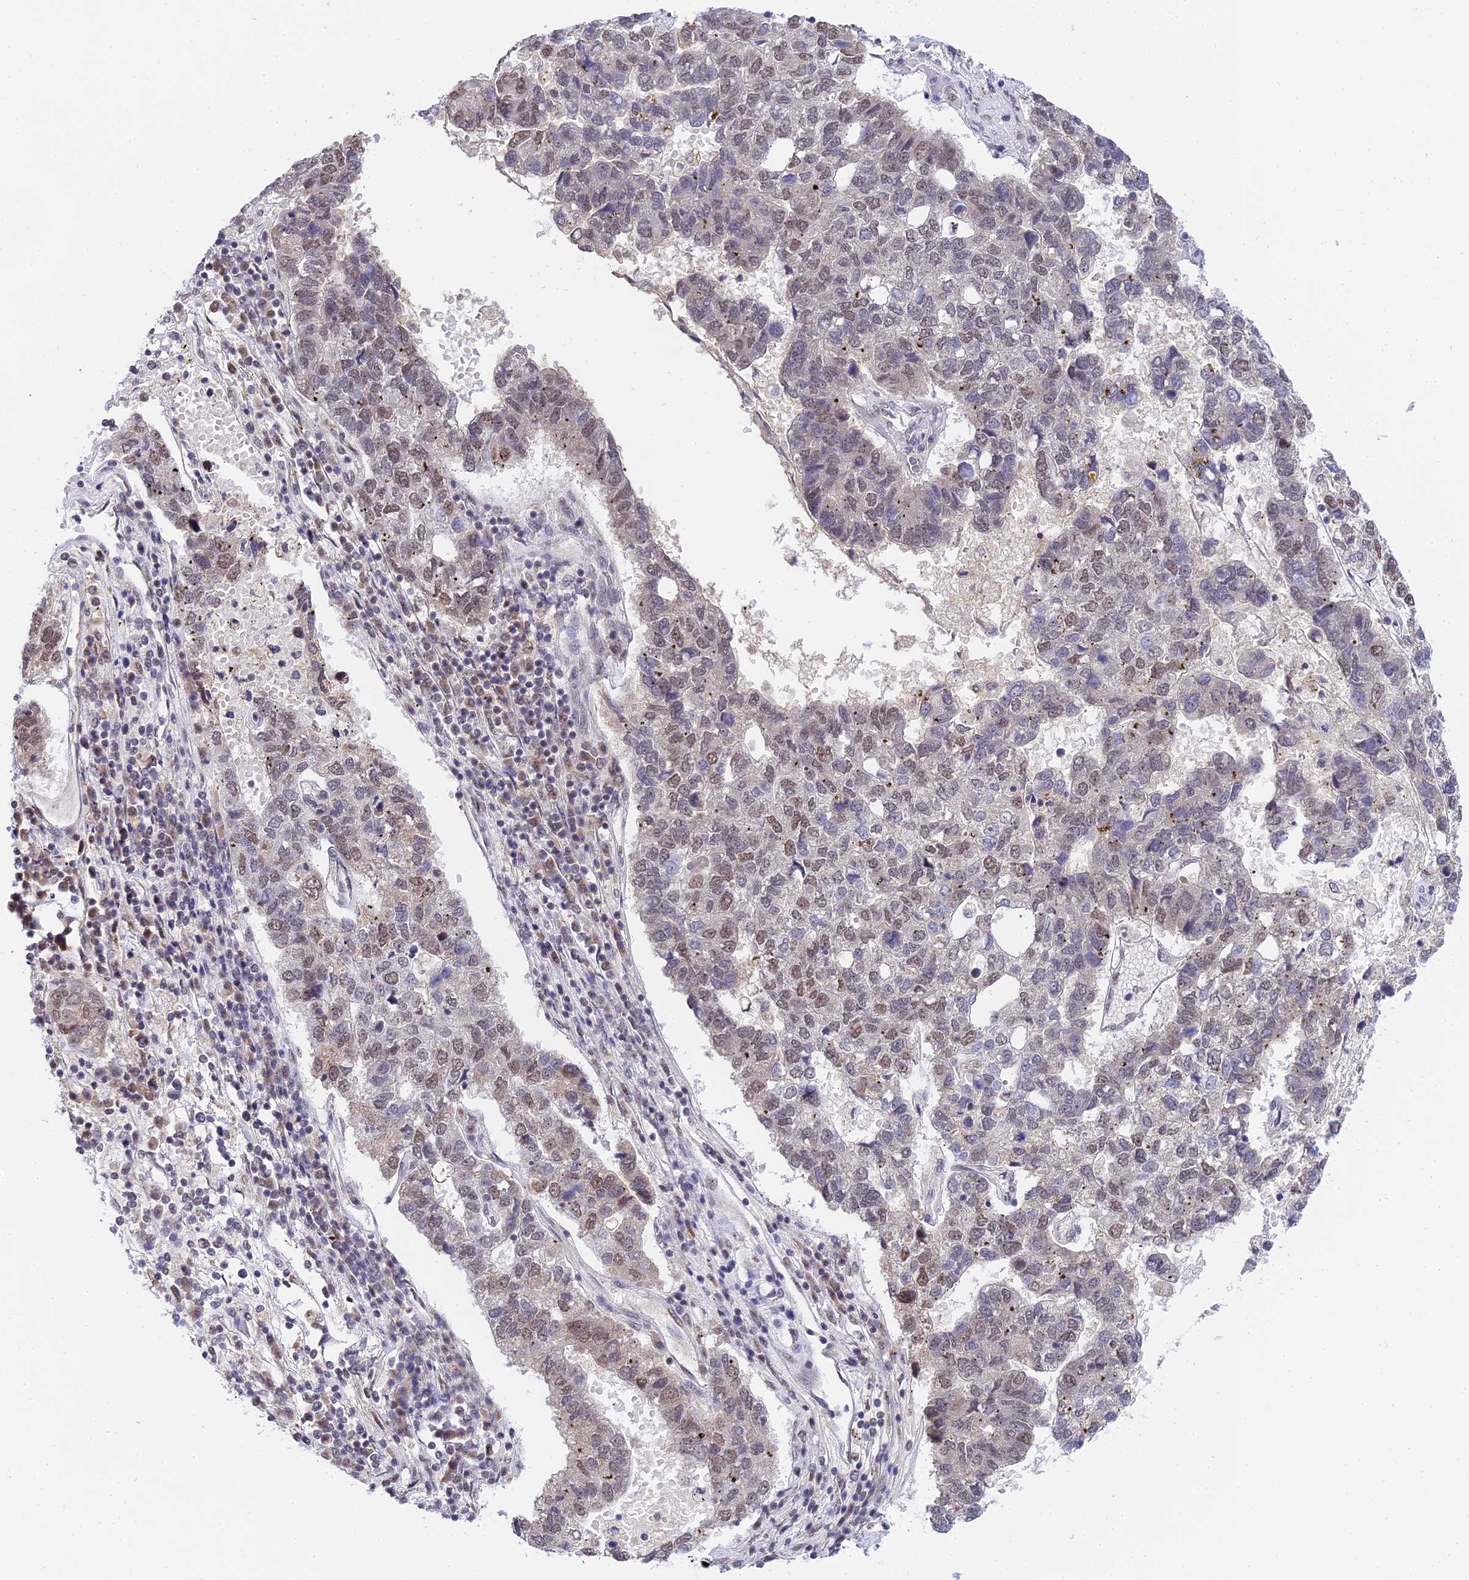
{"staining": {"intensity": "moderate", "quantity": "25%-75%", "location": "nuclear"}, "tissue": "pancreatic cancer", "cell_type": "Tumor cells", "image_type": "cancer", "snomed": [{"axis": "morphology", "description": "Adenocarcinoma, NOS"}, {"axis": "topography", "description": "Pancreas"}], "caption": "Pancreatic adenocarcinoma was stained to show a protein in brown. There is medium levels of moderate nuclear positivity in about 25%-75% of tumor cells.", "gene": "EXOSC3", "patient": {"sex": "female", "age": 61}}